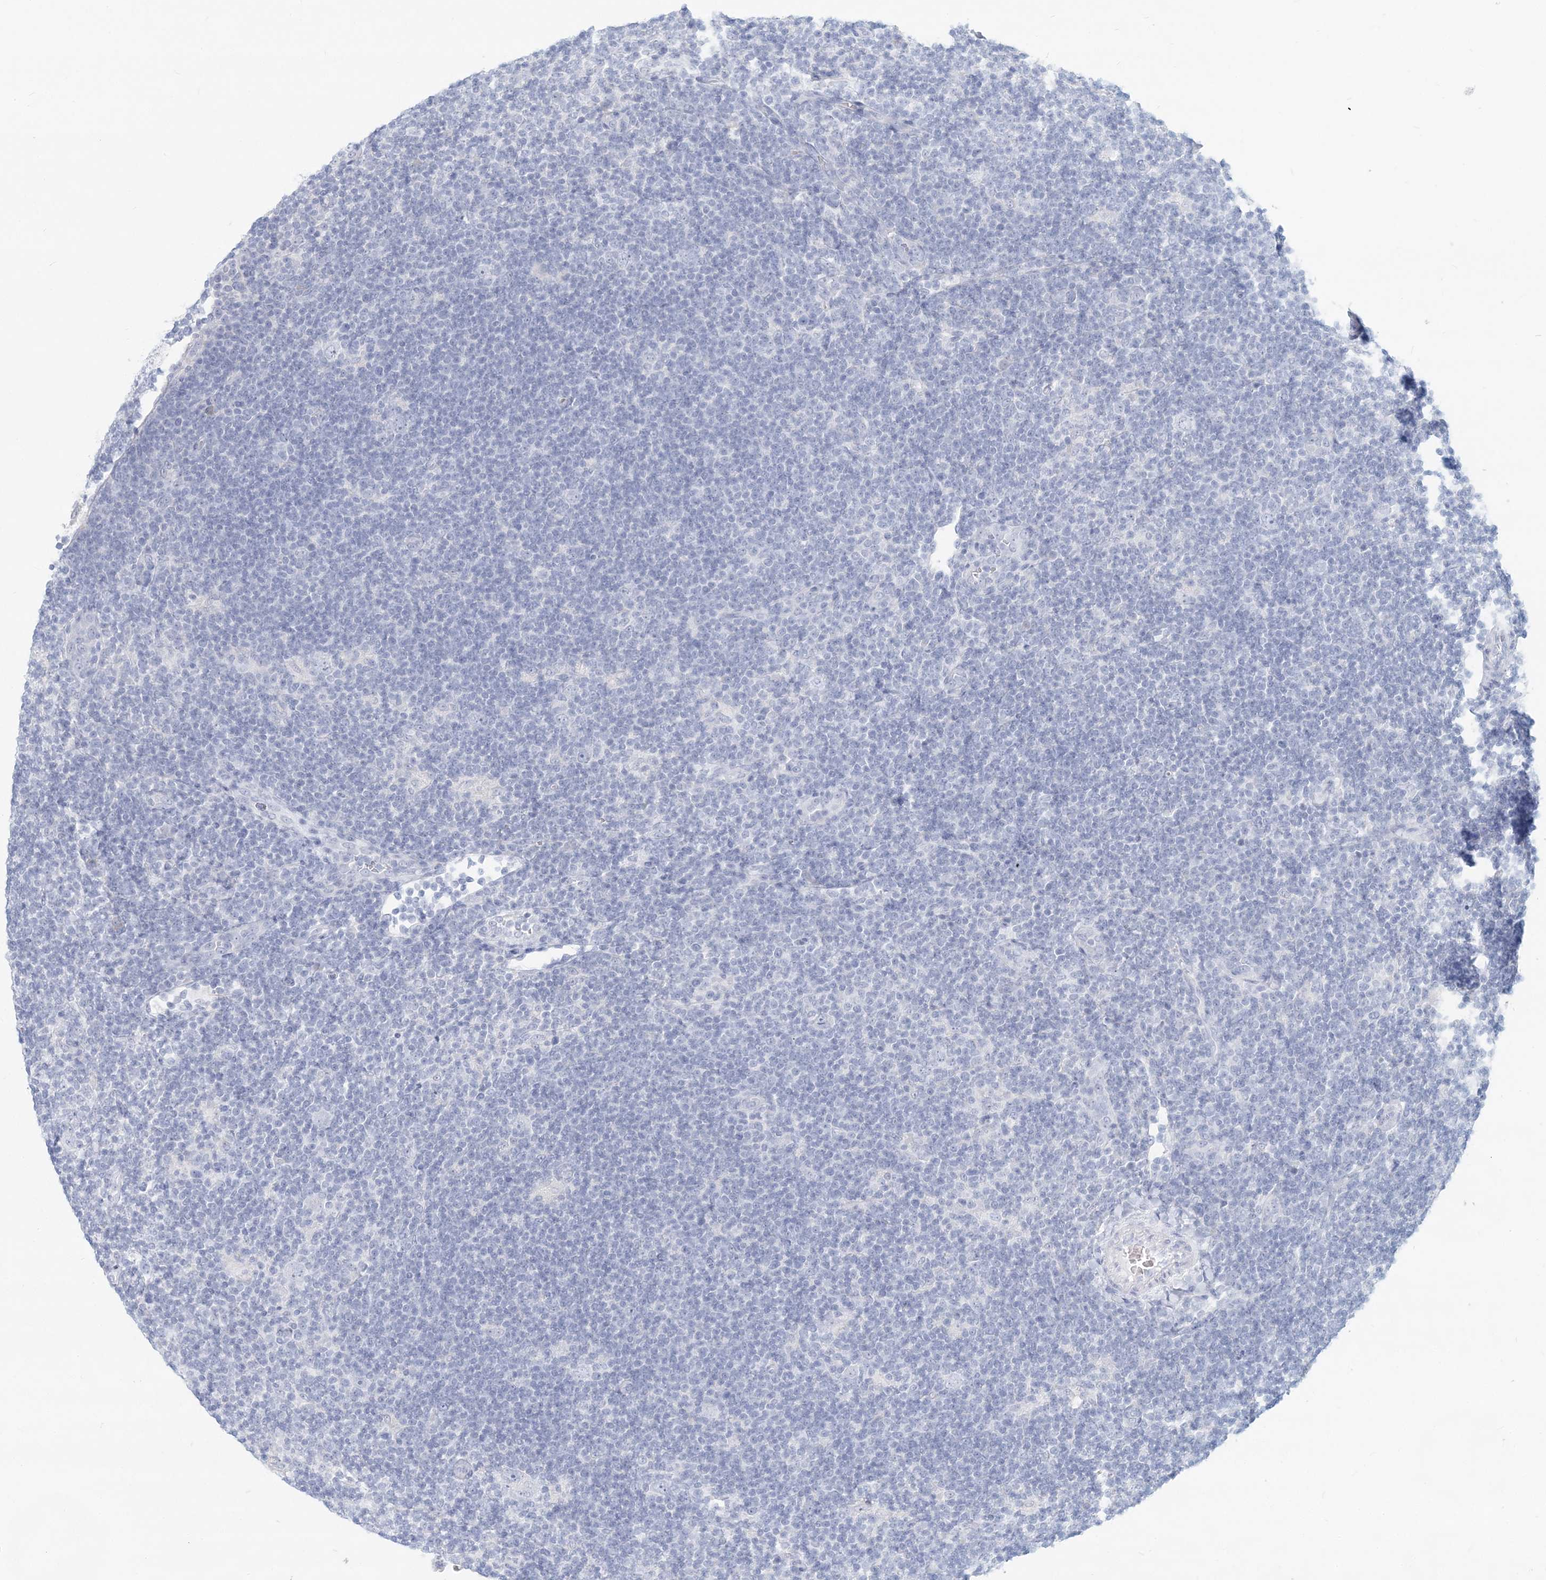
{"staining": {"intensity": "negative", "quantity": "none", "location": "none"}, "tissue": "lymphoma", "cell_type": "Tumor cells", "image_type": "cancer", "snomed": [{"axis": "morphology", "description": "Hodgkin's disease, NOS"}, {"axis": "topography", "description": "Lymph node"}], "caption": "Lymphoma was stained to show a protein in brown. There is no significant positivity in tumor cells.", "gene": "CSN1S1", "patient": {"sex": "female", "age": 57}}